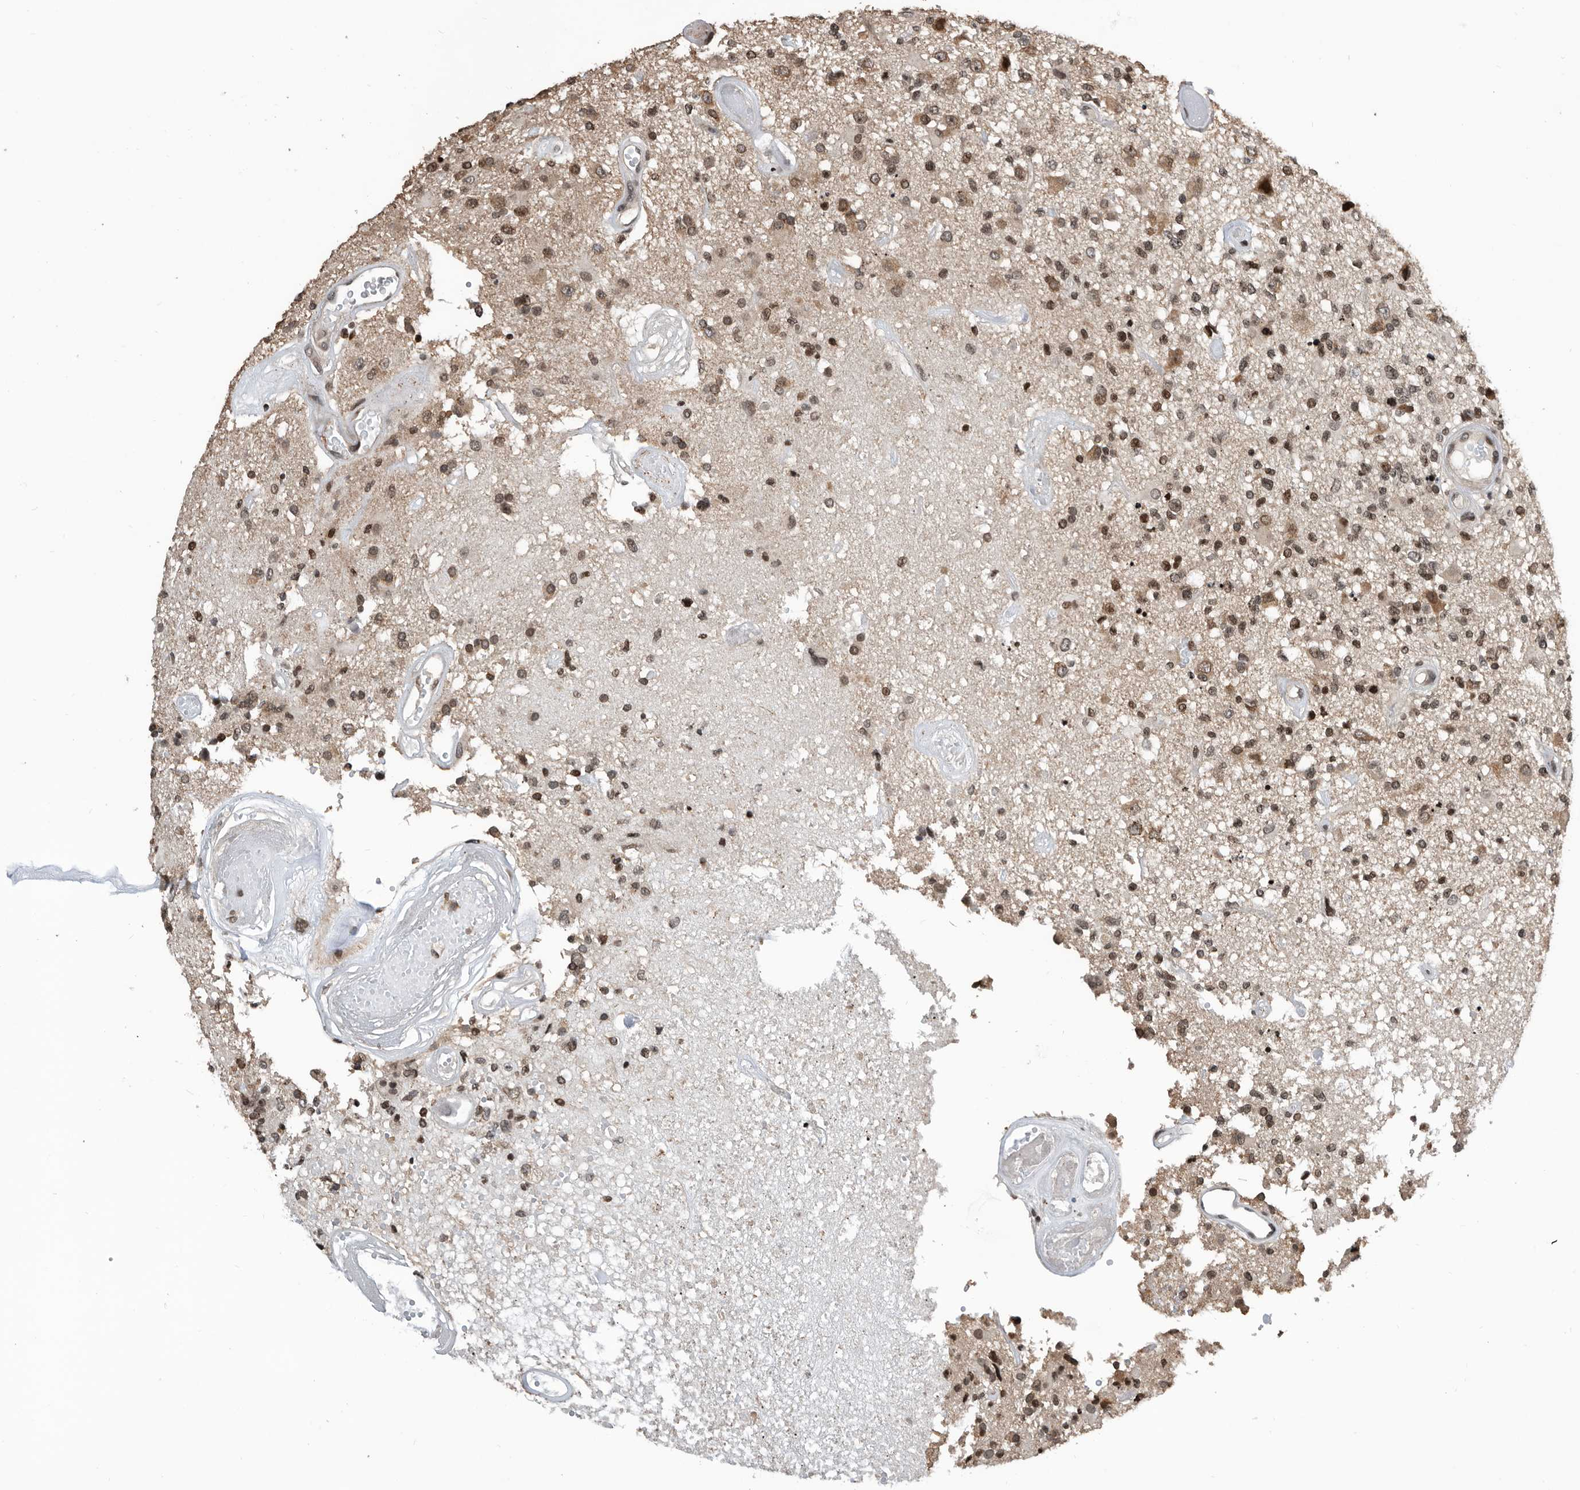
{"staining": {"intensity": "moderate", "quantity": ">75%", "location": "nuclear"}, "tissue": "glioma", "cell_type": "Tumor cells", "image_type": "cancer", "snomed": [{"axis": "morphology", "description": "Glioma, malignant, High grade"}, {"axis": "morphology", "description": "Glioblastoma, NOS"}, {"axis": "topography", "description": "Brain"}], "caption": "High-grade glioma (malignant) stained for a protein (brown) reveals moderate nuclear positive expression in about >75% of tumor cells.", "gene": "SNRNP48", "patient": {"sex": "male", "age": 60}}